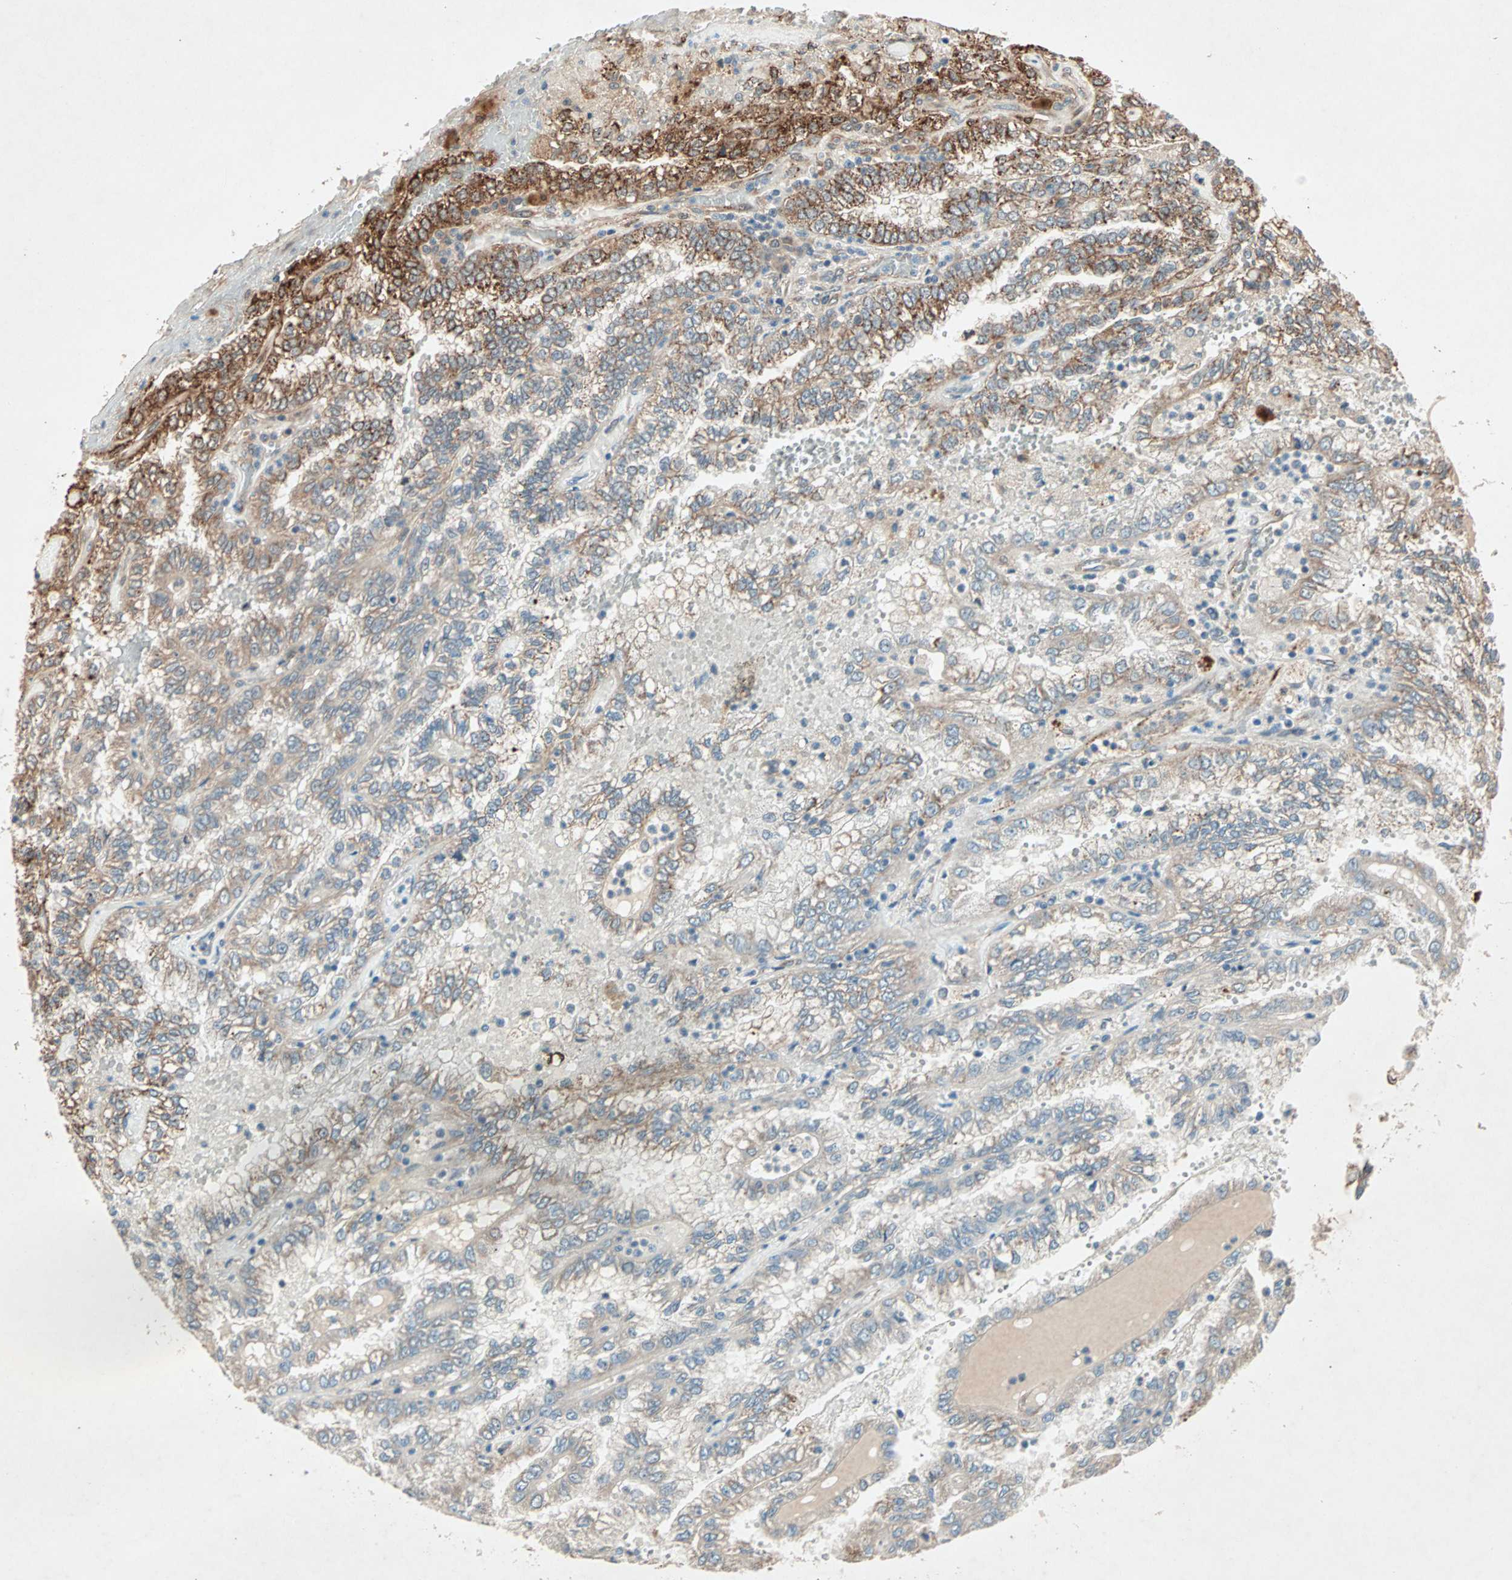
{"staining": {"intensity": "moderate", "quantity": "25%-75%", "location": "cytoplasmic/membranous"}, "tissue": "renal cancer", "cell_type": "Tumor cells", "image_type": "cancer", "snomed": [{"axis": "morphology", "description": "Inflammation, NOS"}, {"axis": "morphology", "description": "Adenocarcinoma, NOS"}, {"axis": "topography", "description": "Kidney"}], "caption": "Renal cancer stained with immunohistochemistry (IHC) reveals moderate cytoplasmic/membranous staining in approximately 25%-75% of tumor cells. The staining was performed using DAB to visualize the protein expression in brown, while the nuclei were stained in blue with hematoxylin (Magnification: 20x).", "gene": "SDSL", "patient": {"sex": "male", "age": 68}}